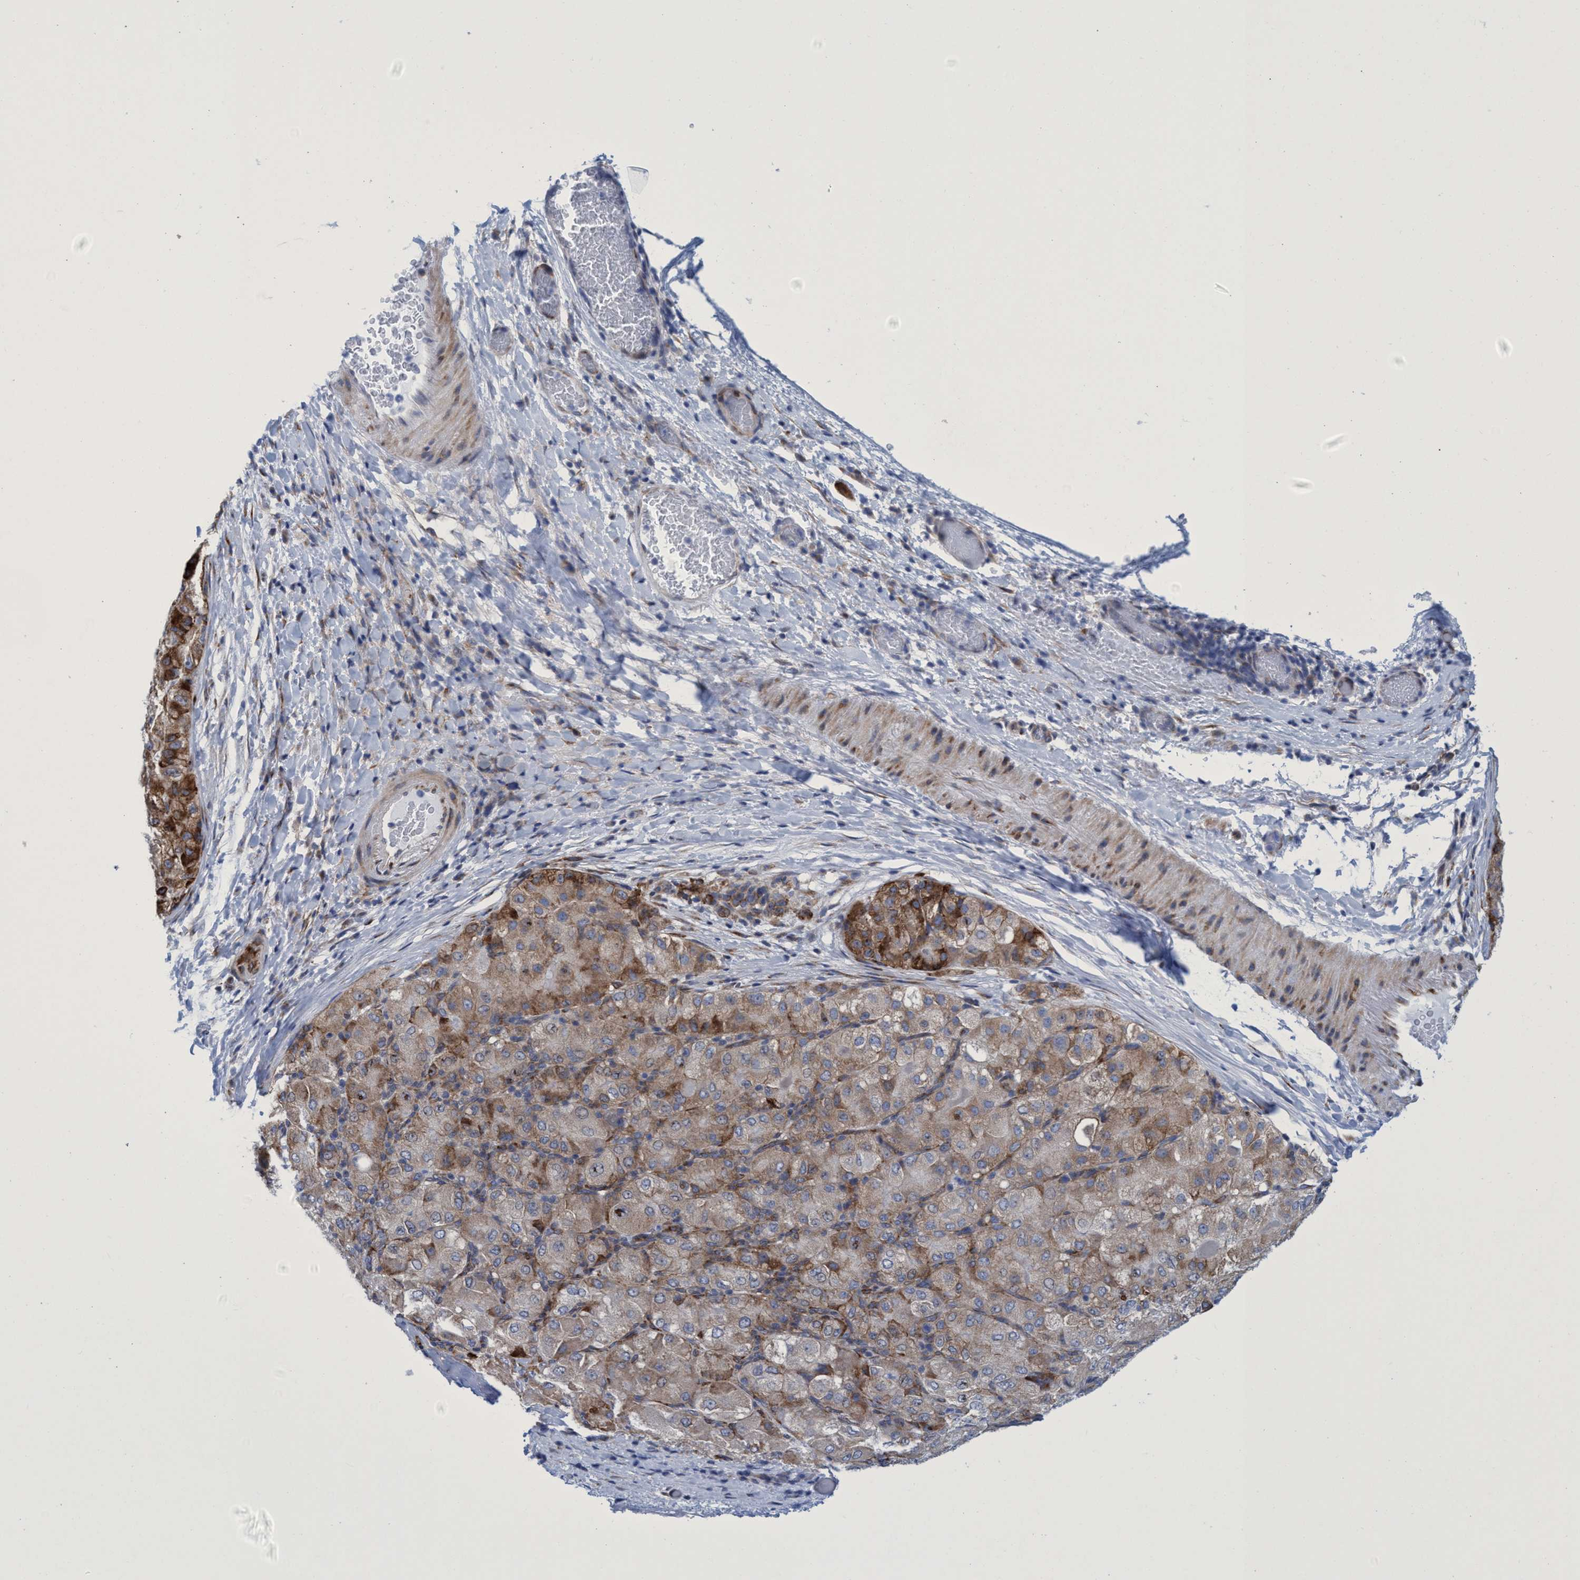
{"staining": {"intensity": "moderate", "quantity": ">75%", "location": "cytoplasmic/membranous"}, "tissue": "liver cancer", "cell_type": "Tumor cells", "image_type": "cancer", "snomed": [{"axis": "morphology", "description": "Carcinoma, Hepatocellular, NOS"}, {"axis": "topography", "description": "Liver"}], "caption": "Human liver cancer (hepatocellular carcinoma) stained for a protein (brown) exhibits moderate cytoplasmic/membranous positive staining in about >75% of tumor cells.", "gene": "R3HCC1", "patient": {"sex": "male", "age": 80}}